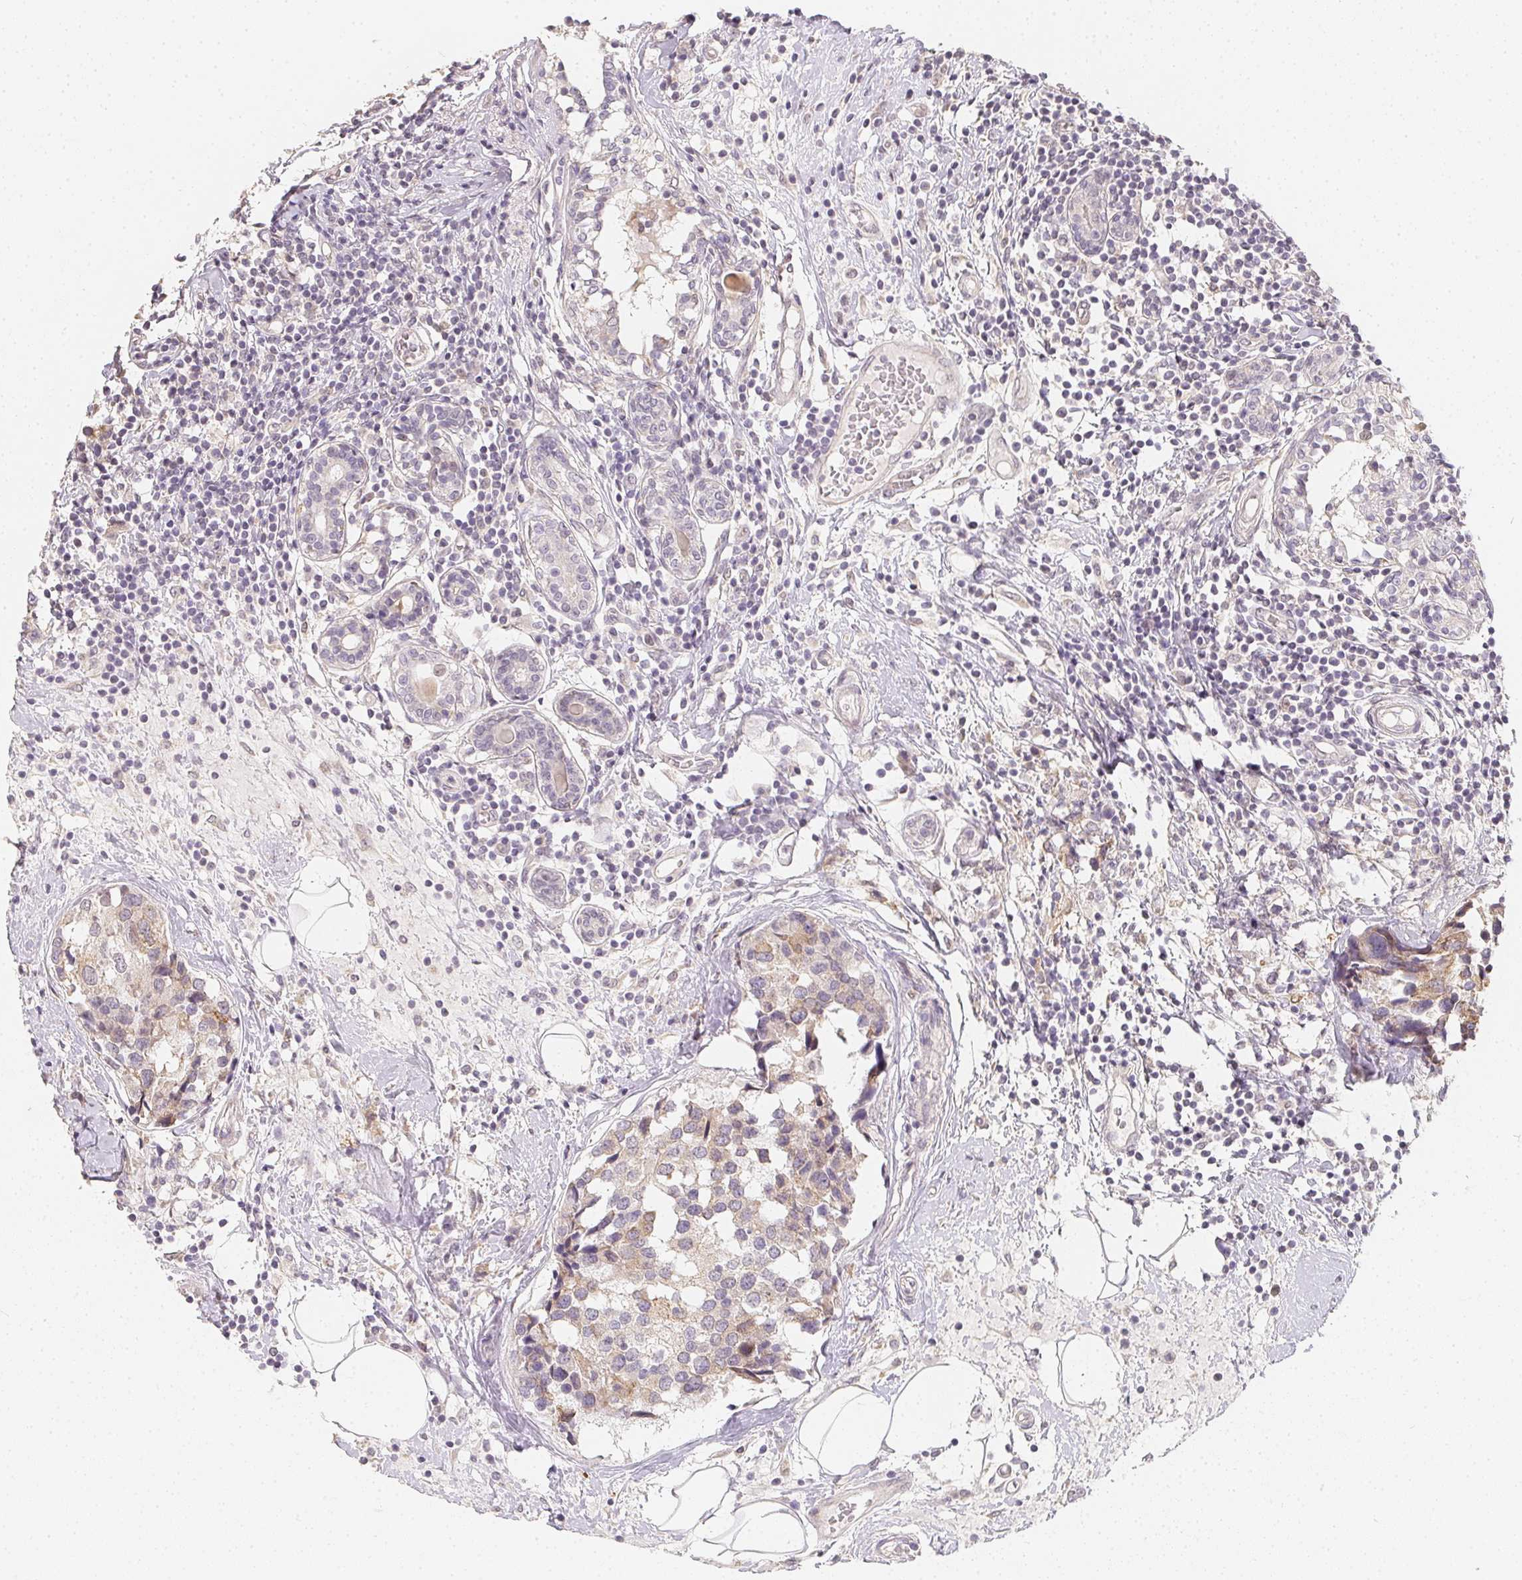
{"staining": {"intensity": "moderate", "quantity": "<25%", "location": "cytoplasmic/membranous"}, "tissue": "breast cancer", "cell_type": "Tumor cells", "image_type": "cancer", "snomed": [{"axis": "morphology", "description": "Lobular carcinoma"}, {"axis": "topography", "description": "Breast"}], "caption": "Immunohistochemistry (DAB) staining of human breast lobular carcinoma displays moderate cytoplasmic/membranous protein expression in about <25% of tumor cells.", "gene": "SOAT1", "patient": {"sex": "female", "age": 59}}